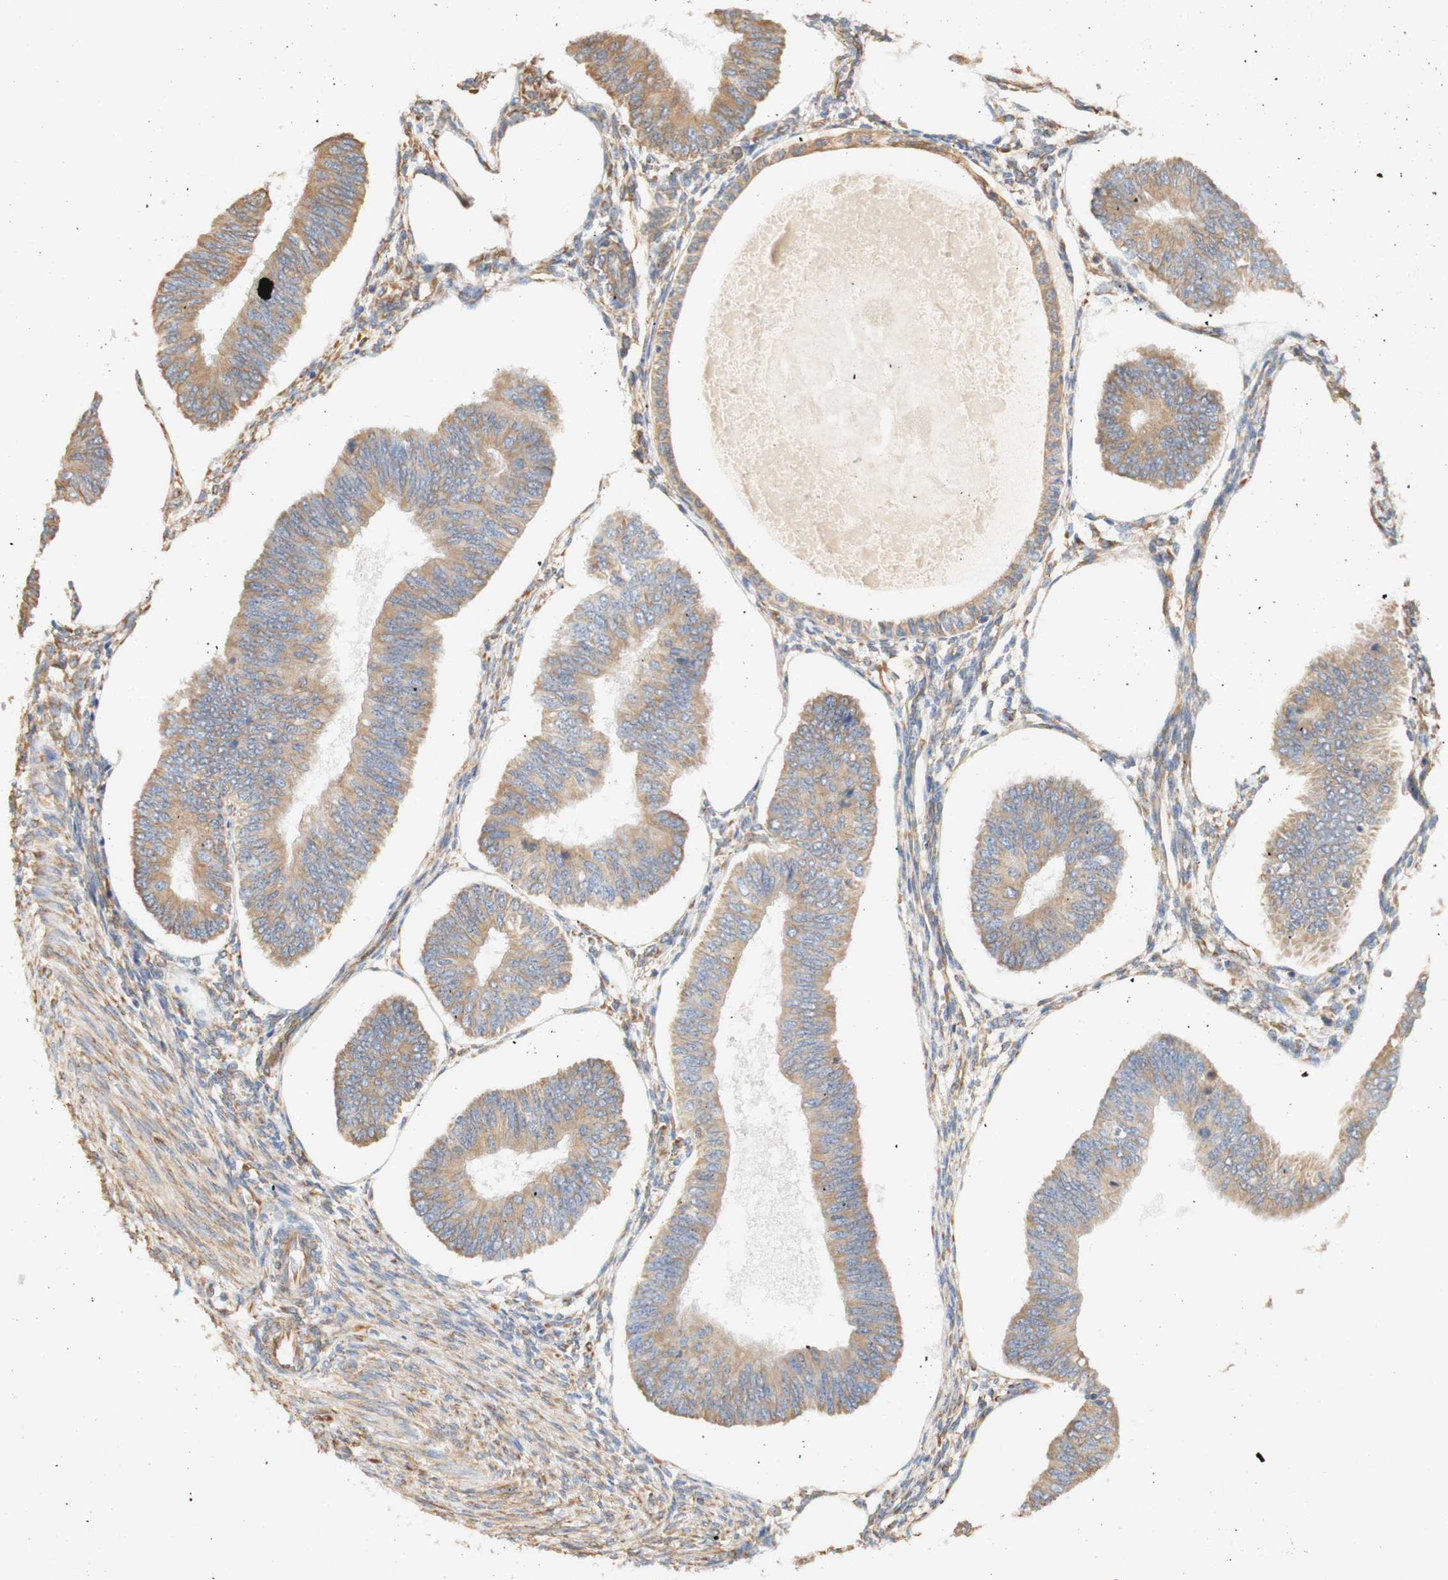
{"staining": {"intensity": "moderate", "quantity": ">75%", "location": "cytoplasmic/membranous"}, "tissue": "endometrial cancer", "cell_type": "Tumor cells", "image_type": "cancer", "snomed": [{"axis": "morphology", "description": "Adenocarcinoma, NOS"}, {"axis": "topography", "description": "Endometrium"}], "caption": "Immunohistochemical staining of endometrial adenocarcinoma exhibits medium levels of moderate cytoplasmic/membranous protein expression in approximately >75% of tumor cells. (DAB (3,3'-diaminobenzidine) = brown stain, brightfield microscopy at high magnification).", "gene": "EIF2AK4", "patient": {"sex": "female", "age": 58}}